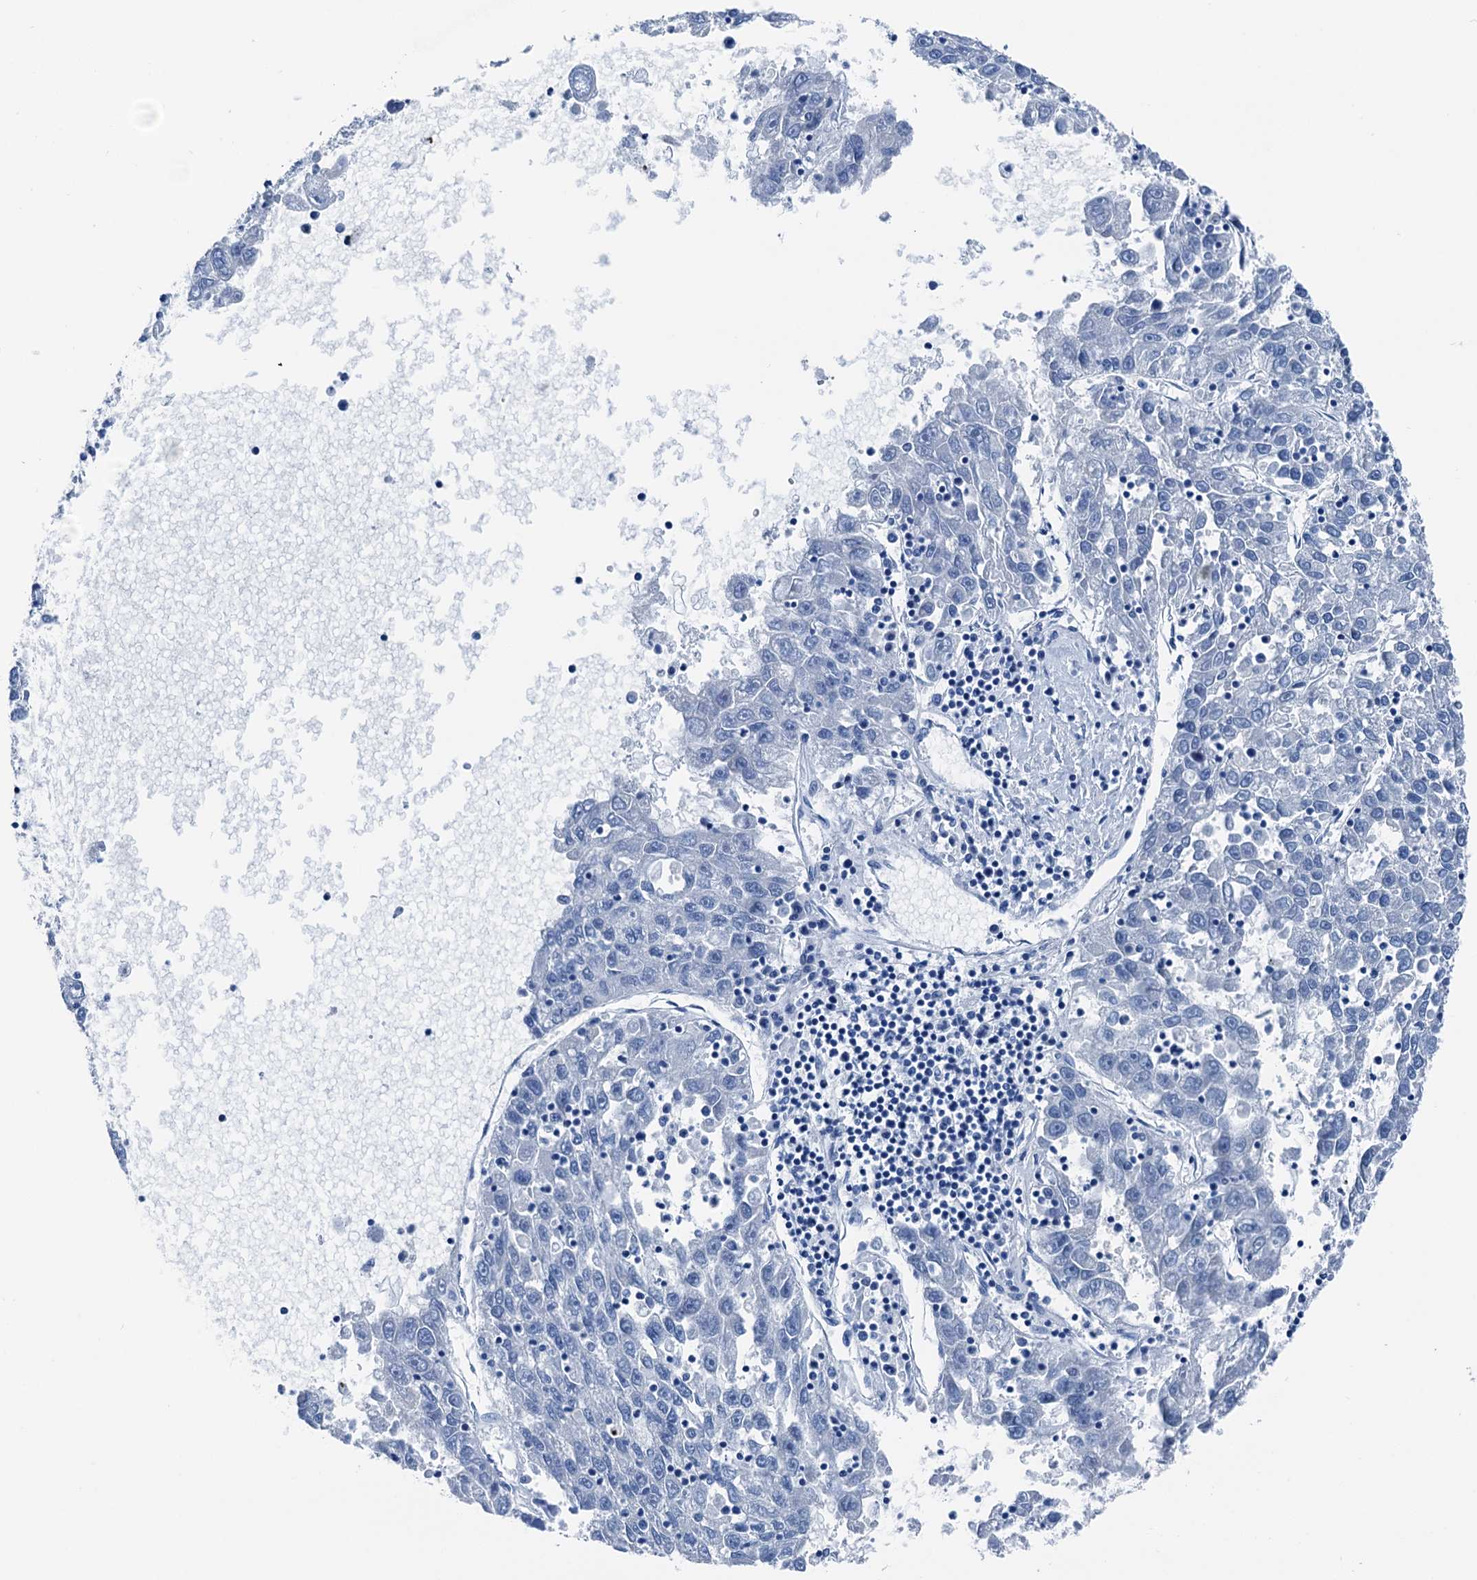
{"staining": {"intensity": "negative", "quantity": "none", "location": "none"}, "tissue": "liver cancer", "cell_type": "Tumor cells", "image_type": "cancer", "snomed": [{"axis": "morphology", "description": "Carcinoma, Hepatocellular, NOS"}, {"axis": "topography", "description": "Liver"}], "caption": "This is an immunohistochemistry photomicrograph of liver cancer (hepatocellular carcinoma). There is no staining in tumor cells.", "gene": "CBLN3", "patient": {"sex": "male", "age": 49}}